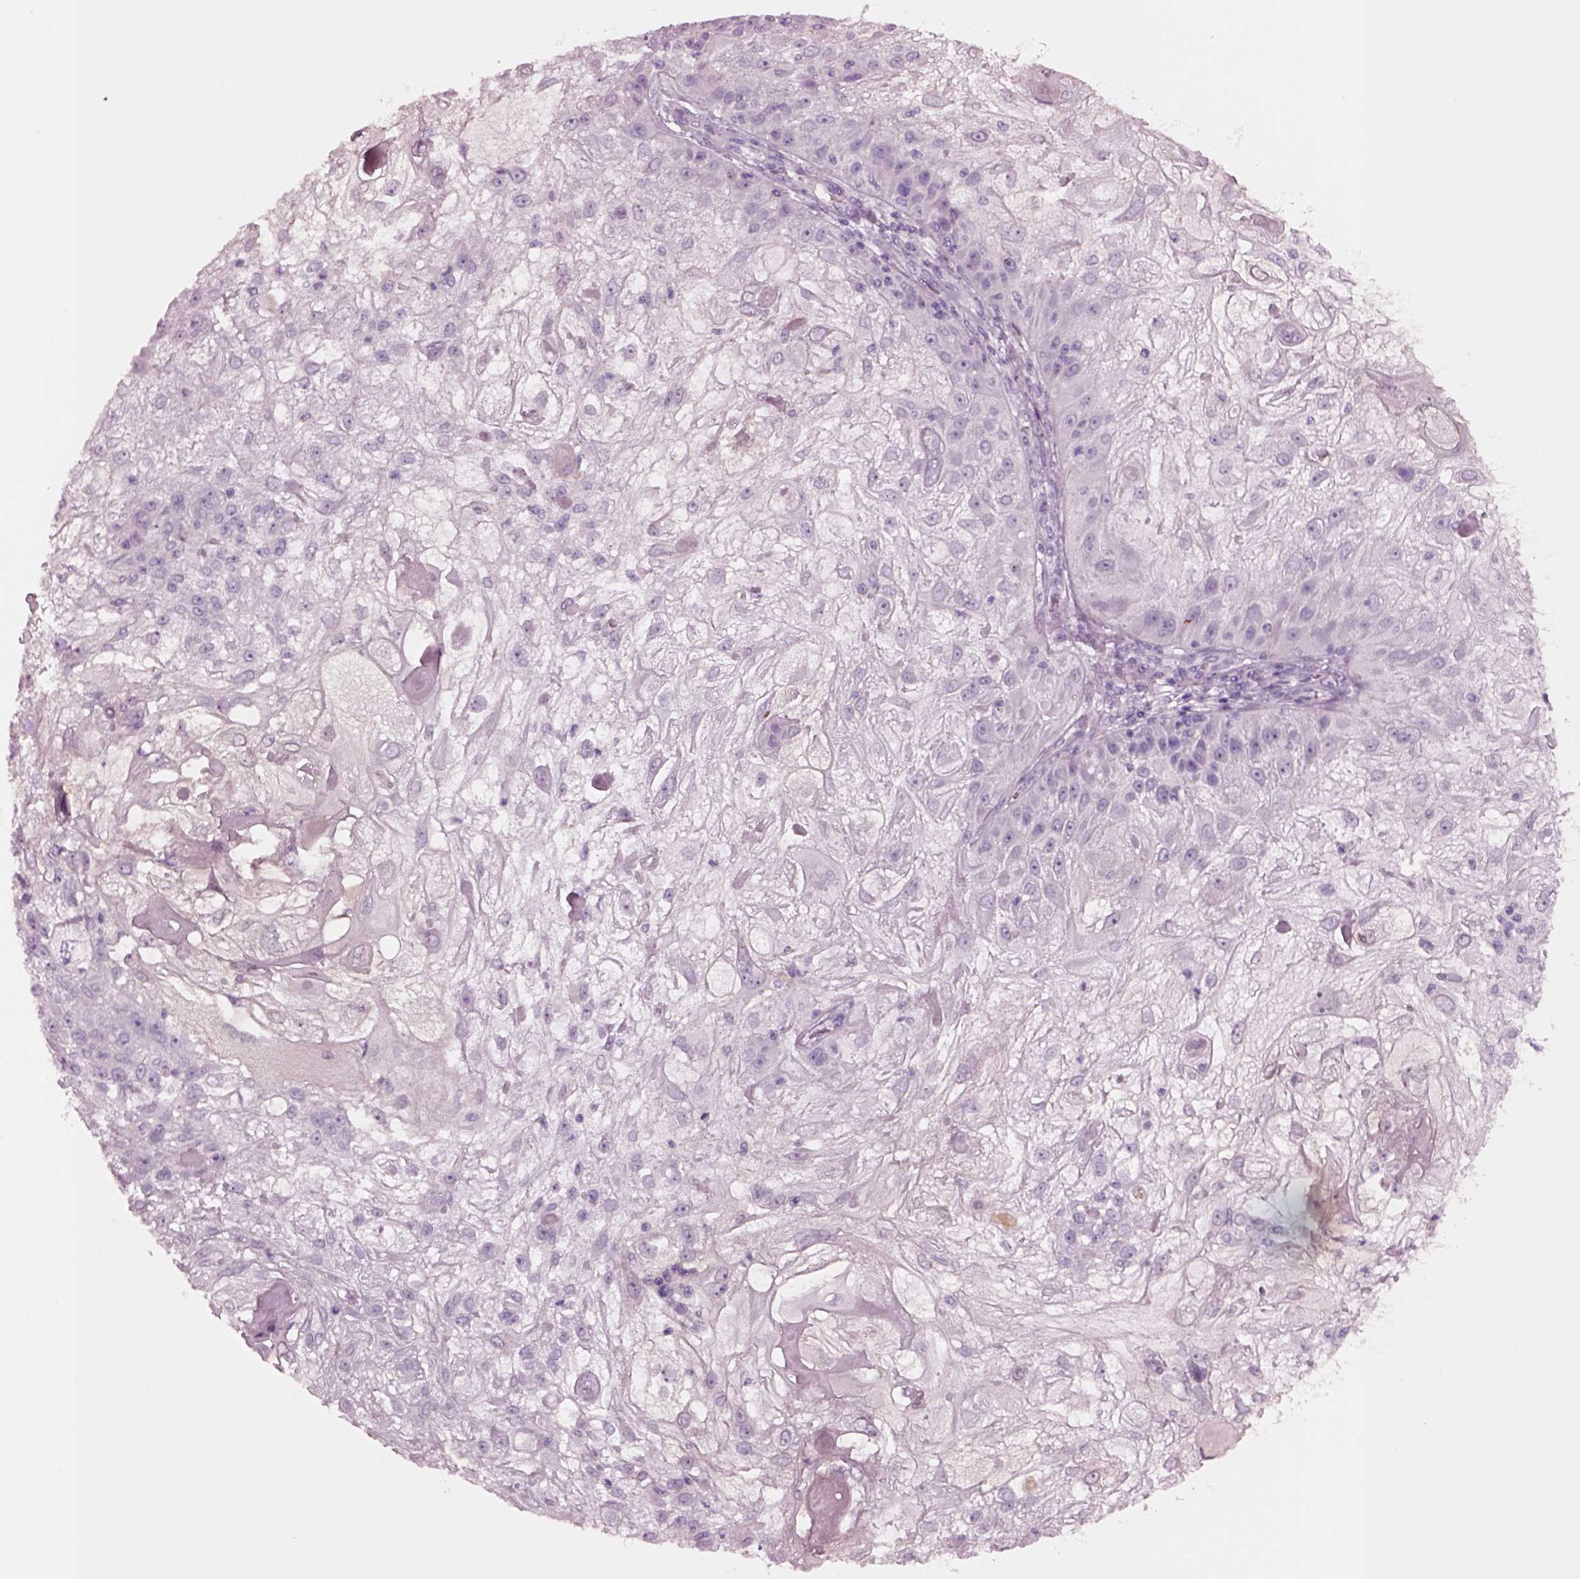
{"staining": {"intensity": "negative", "quantity": "none", "location": "none"}, "tissue": "skin cancer", "cell_type": "Tumor cells", "image_type": "cancer", "snomed": [{"axis": "morphology", "description": "Normal tissue, NOS"}, {"axis": "morphology", "description": "Squamous cell carcinoma, NOS"}, {"axis": "topography", "description": "Skin"}], "caption": "This is an immunohistochemistry (IHC) histopathology image of skin cancer. There is no staining in tumor cells.", "gene": "NMRK2", "patient": {"sex": "female", "age": 83}}